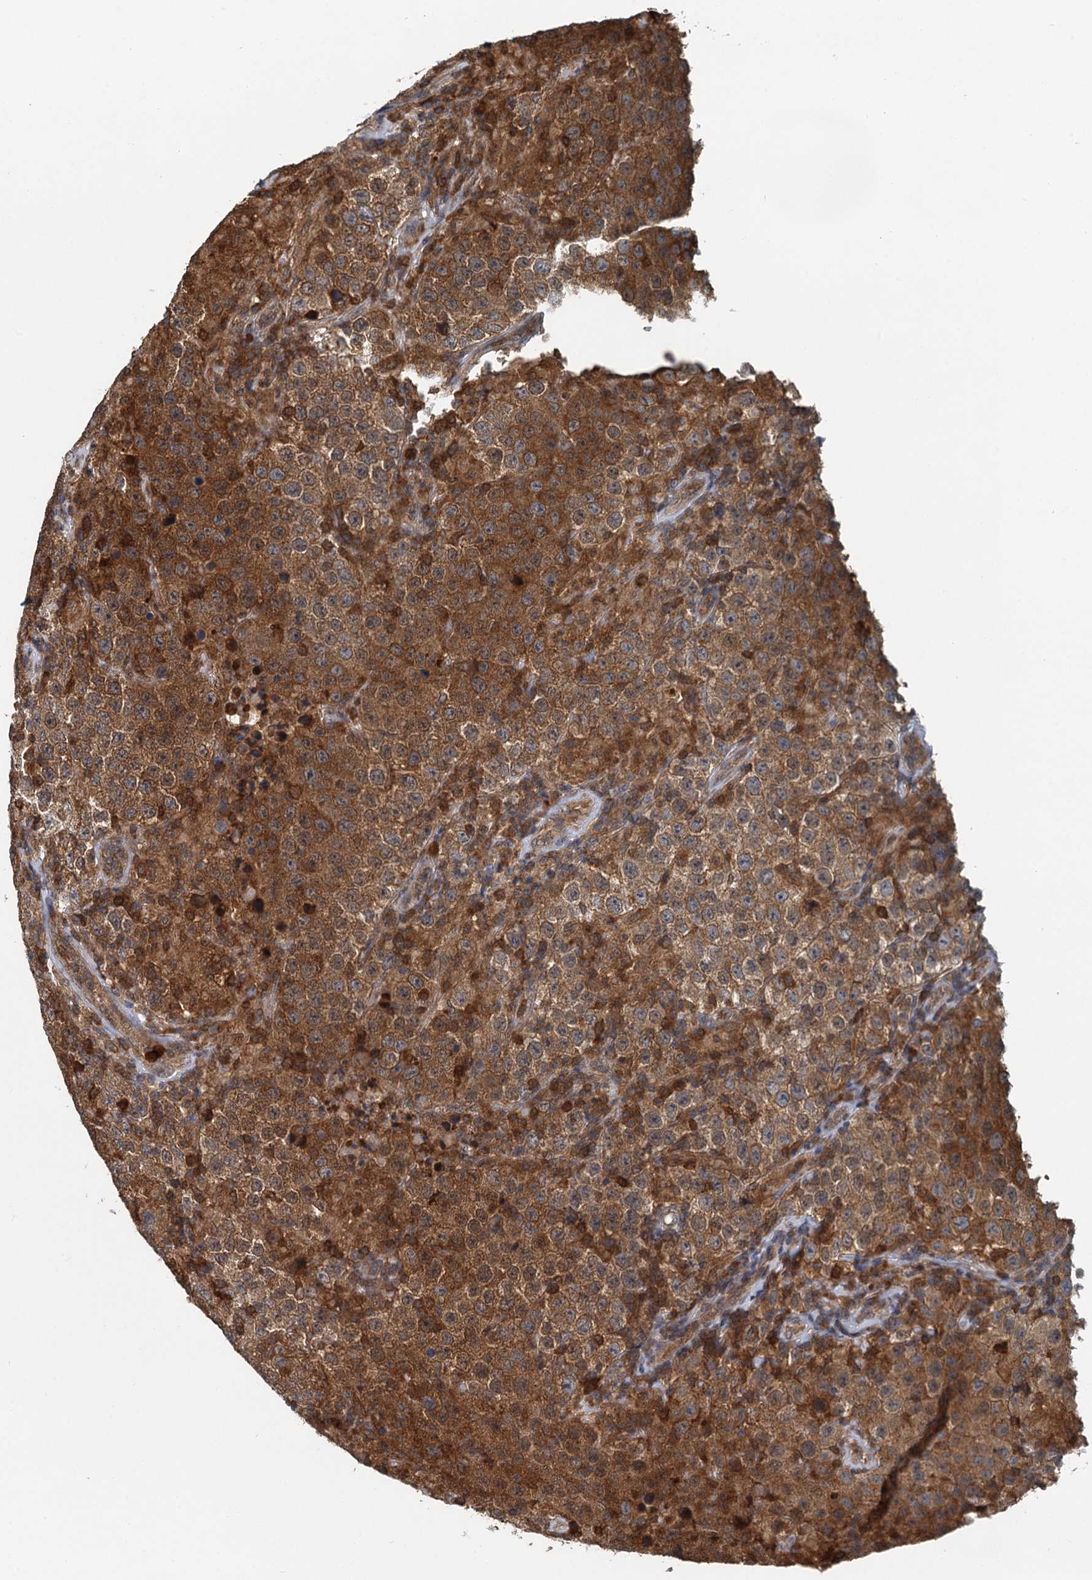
{"staining": {"intensity": "strong", "quantity": ">75%", "location": "cytoplasmic/membranous"}, "tissue": "testis cancer", "cell_type": "Tumor cells", "image_type": "cancer", "snomed": [{"axis": "morphology", "description": "Normal tissue, NOS"}, {"axis": "morphology", "description": "Urothelial carcinoma, High grade"}, {"axis": "morphology", "description": "Seminoma, NOS"}, {"axis": "morphology", "description": "Carcinoma, Embryonal, NOS"}, {"axis": "topography", "description": "Urinary bladder"}, {"axis": "topography", "description": "Testis"}], "caption": "Immunohistochemical staining of human high-grade urothelial carcinoma (testis) exhibits high levels of strong cytoplasmic/membranous protein expression in about >75% of tumor cells. Using DAB (3,3'-diaminobenzidine) (brown) and hematoxylin (blue) stains, captured at high magnification using brightfield microscopy.", "gene": "GPI", "patient": {"sex": "male", "age": 41}}